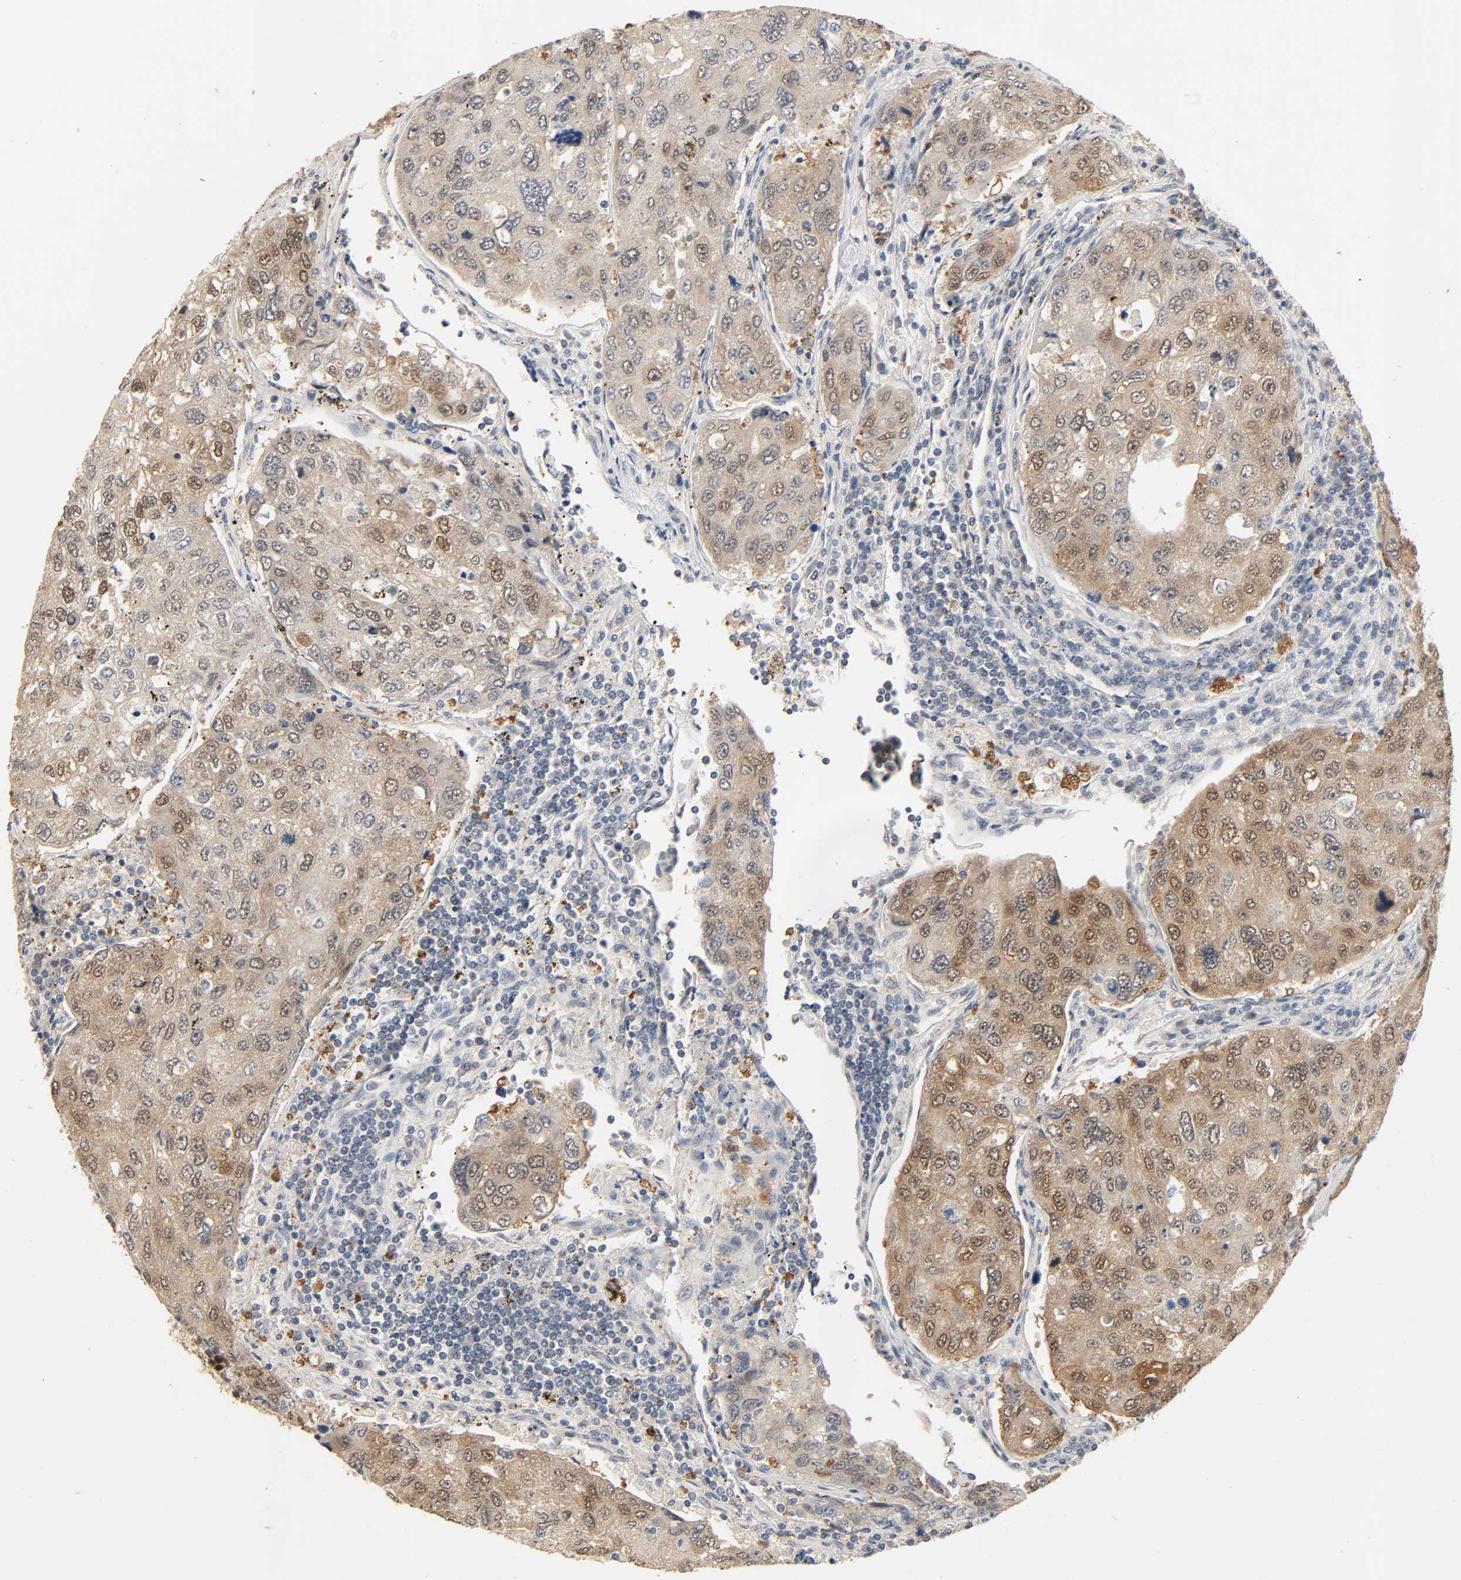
{"staining": {"intensity": "moderate", "quantity": ">75%", "location": "cytoplasmic/membranous,nuclear"}, "tissue": "urothelial cancer", "cell_type": "Tumor cells", "image_type": "cancer", "snomed": [{"axis": "morphology", "description": "Urothelial carcinoma, High grade"}, {"axis": "topography", "description": "Lymph node"}, {"axis": "topography", "description": "Urinary bladder"}], "caption": "Urothelial cancer stained with DAB immunohistochemistry (IHC) demonstrates medium levels of moderate cytoplasmic/membranous and nuclear staining in approximately >75% of tumor cells. (Stains: DAB (3,3'-diaminobenzidine) in brown, nuclei in blue, Microscopy: brightfield microscopy at high magnification).", "gene": "MAGEA8", "patient": {"sex": "male", "age": 51}}